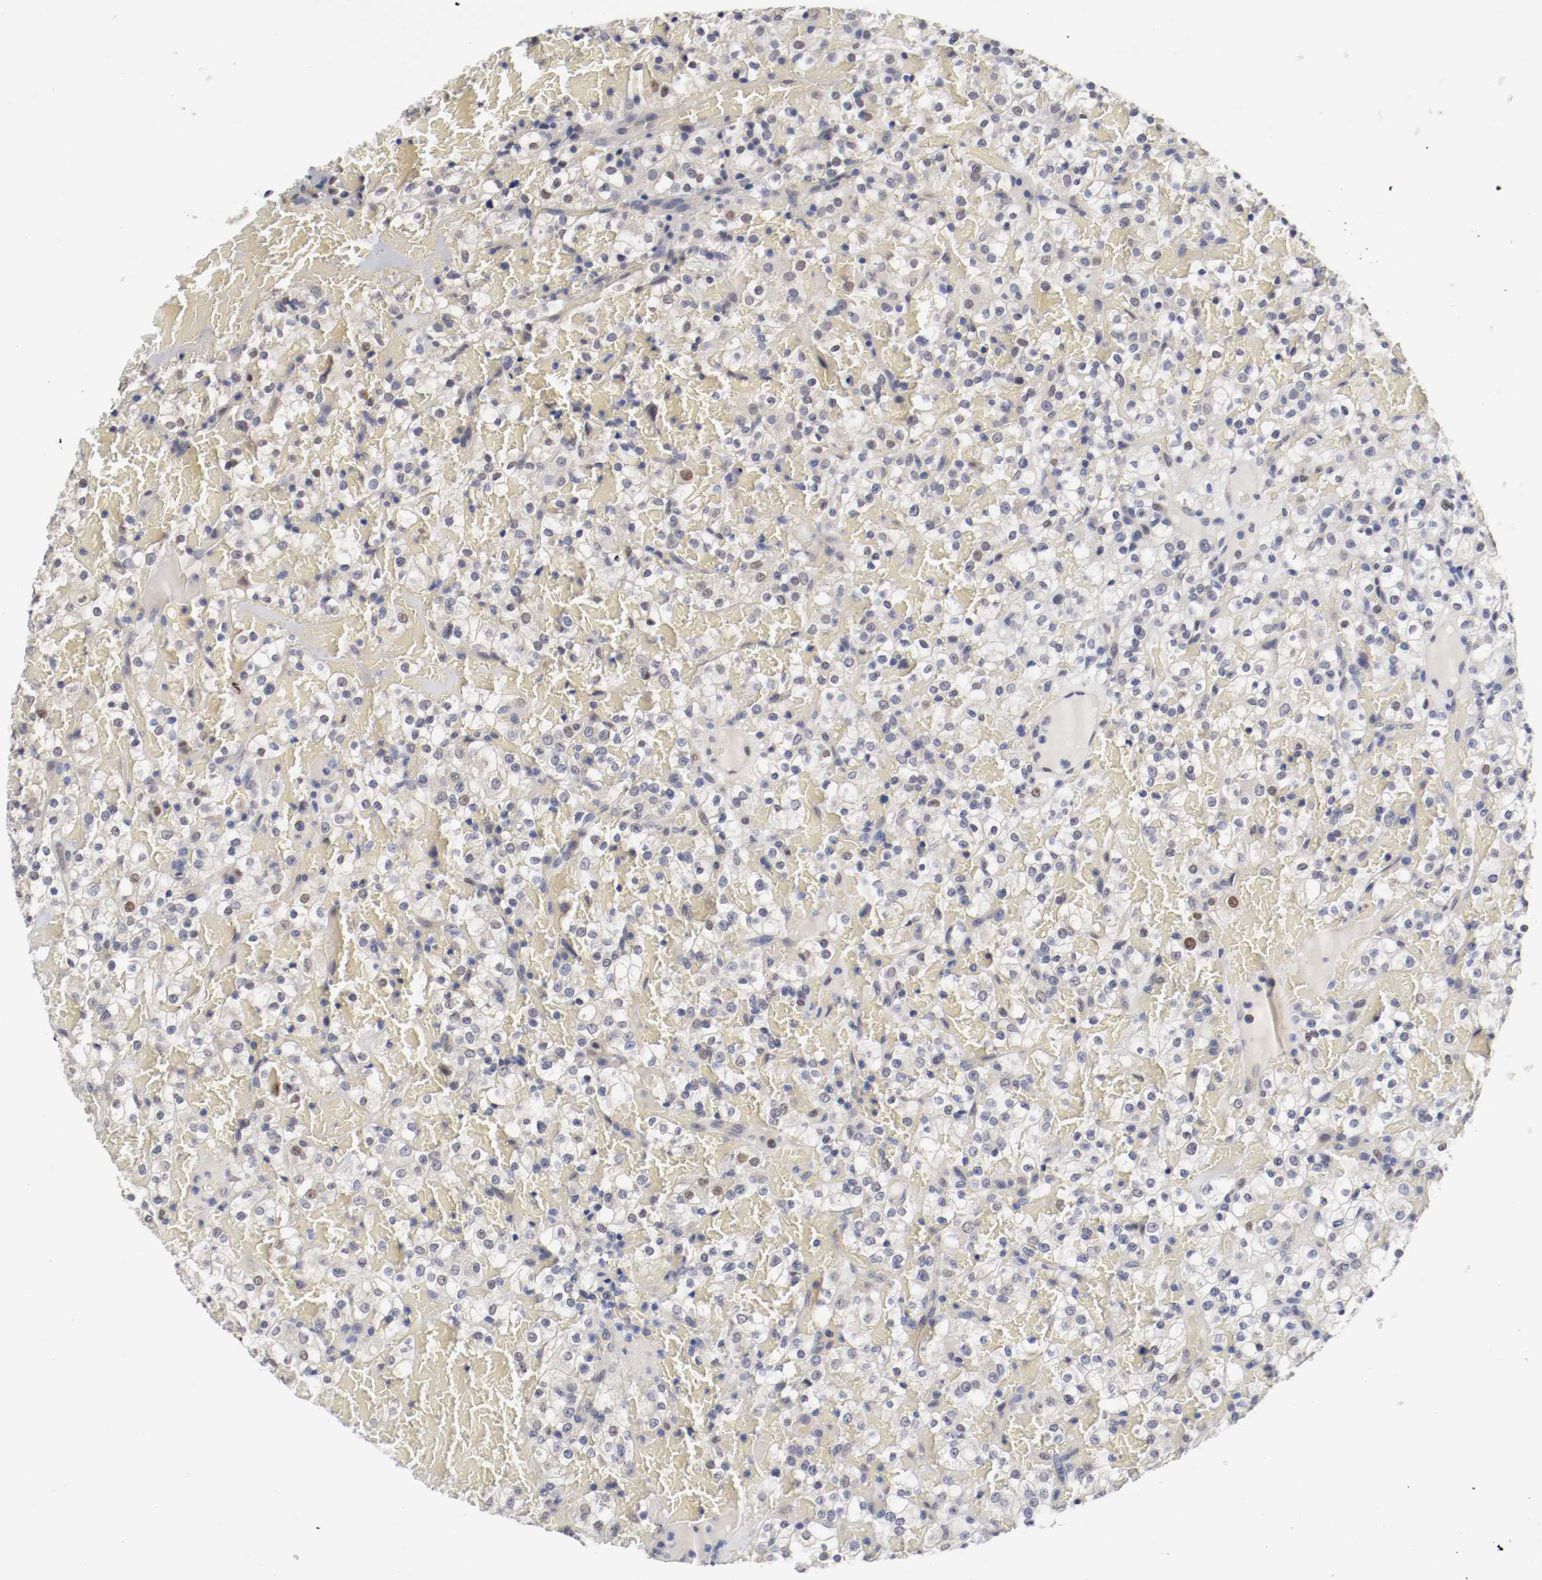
{"staining": {"intensity": "weak", "quantity": "<25%", "location": "nuclear"}, "tissue": "renal cancer", "cell_type": "Tumor cells", "image_type": "cancer", "snomed": [{"axis": "morphology", "description": "Normal tissue, NOS"}, {"axis": "morphology", "description": "Adenocarcinoma, NOS"}, {"axis": "topography", "description": "Kidney"}], "caption": "Tumor cells show no significant protein positivity in renal adenocarcinoma.", "gene": "FOSL2", "patient": {"sex": "female", "age": 72}}